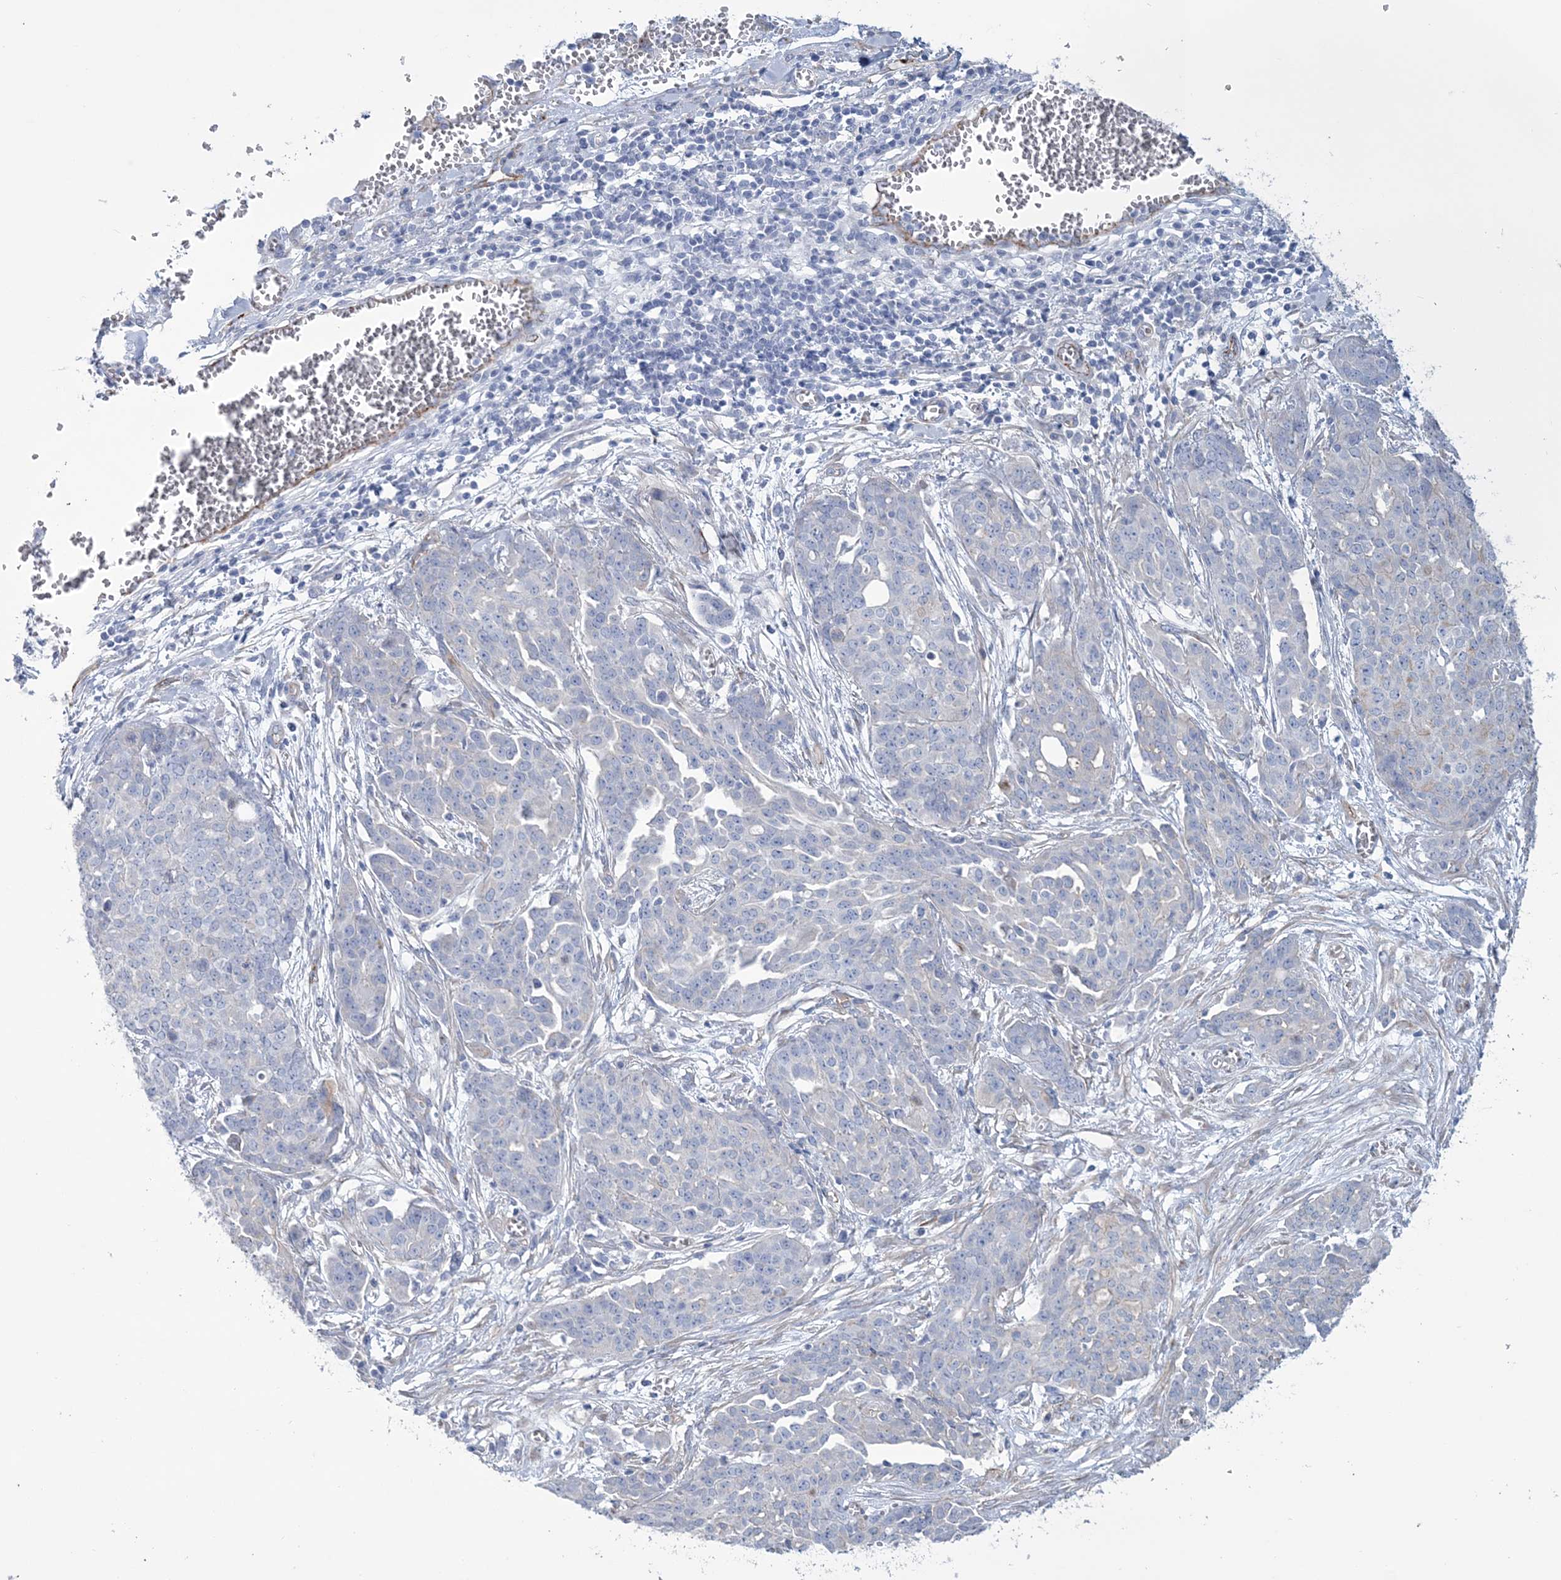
{"staining": {"intensity": "negative", "quantity": "none", "location": "none"}, "tissue": "ovarian cancer", "cell_type": "Tumor cells", "image_type": "cancer", "snomed": [{"axis": "morphology", "description": "Cystadenocarcinoma, serous, NOS"}, {"axis": "topography", "description": "Soft tissue"}, {"axis": "topography", "description": "Ovary"}], "caption": "Immunohistochemistry photomicrograph of neoplastic tissue: ovarian serous cystadenocarcinoma stained with DAB shows no significant protein expression in tumor cells.", "gene": "RAB11FIP5", "patient": {"sex": "female", "age": 57}}